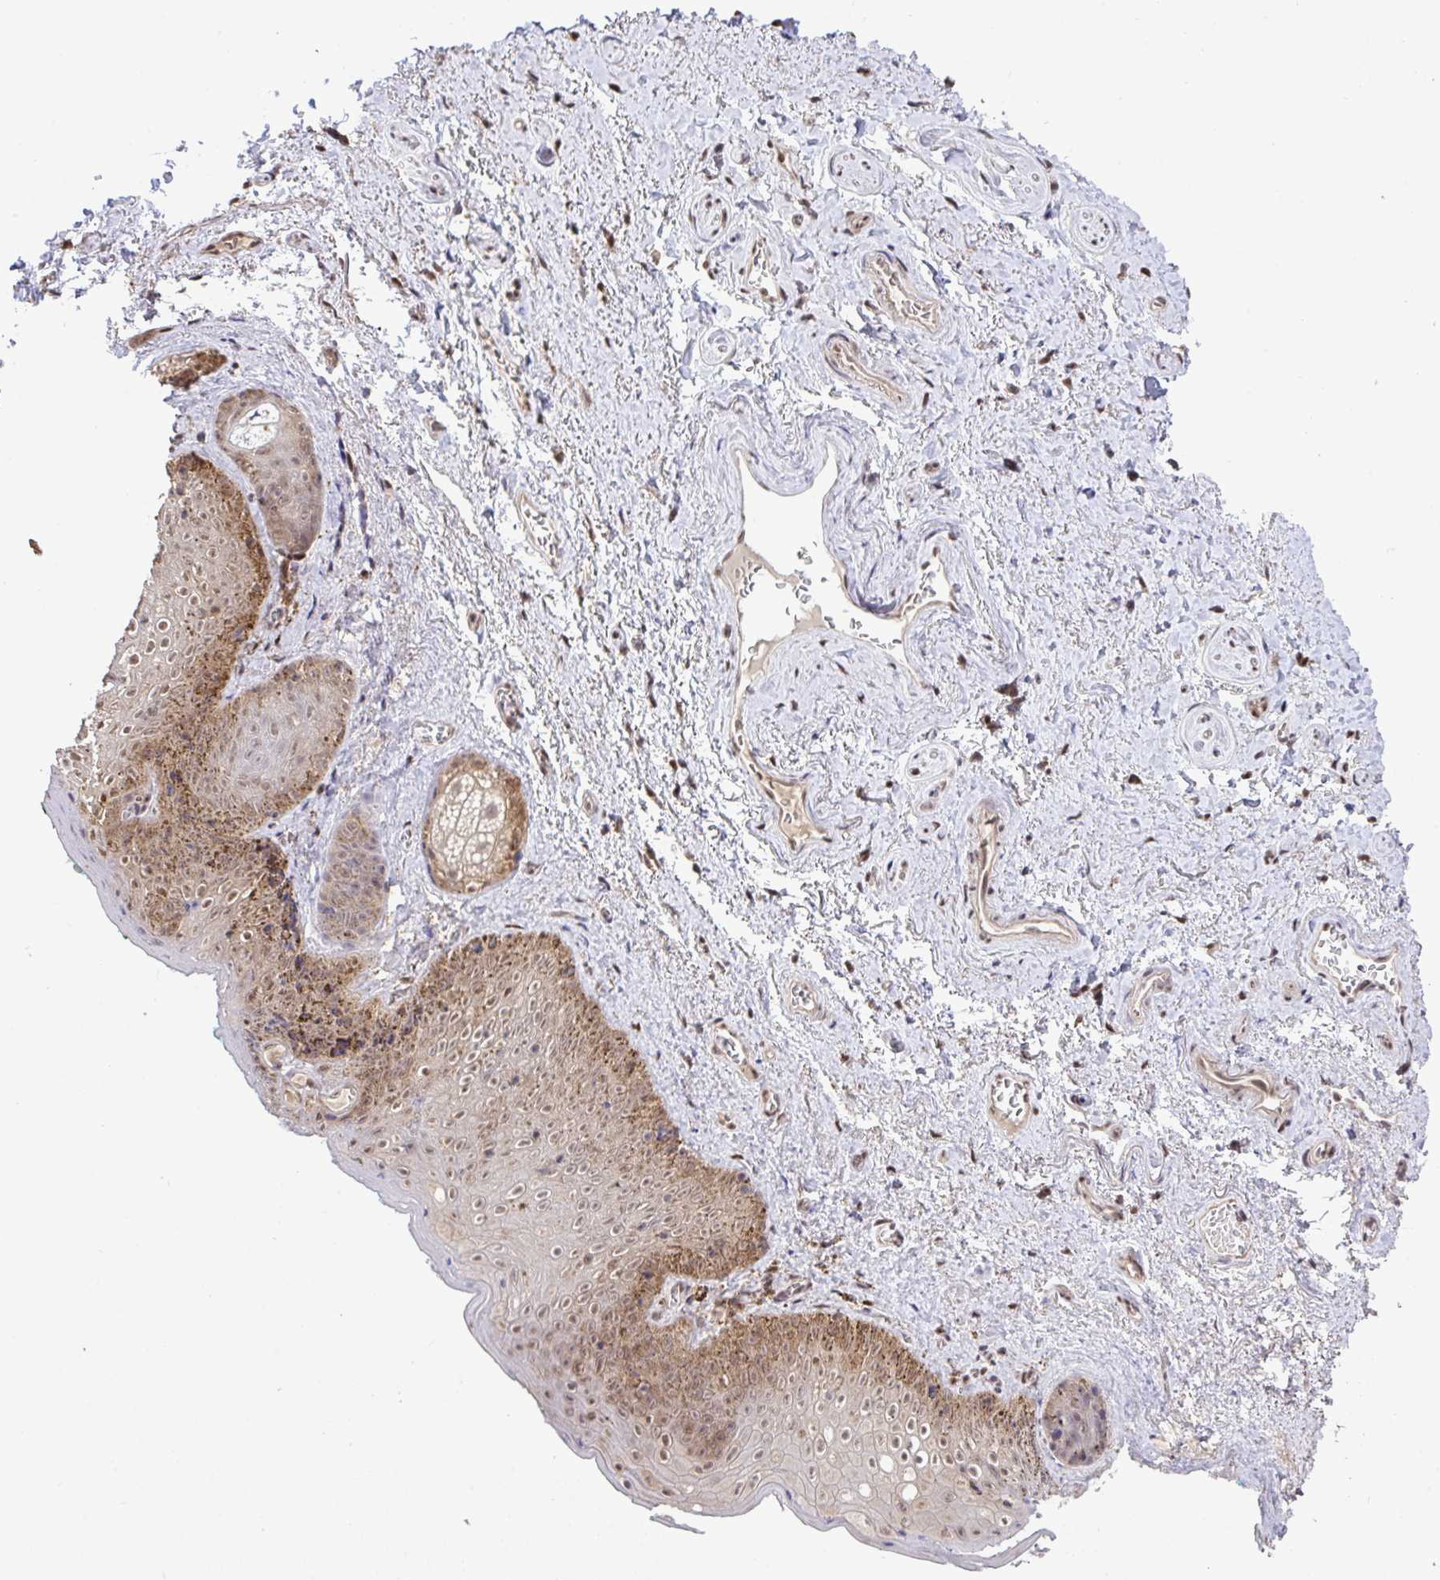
{"staining": {"intensity": "moderate", "quantity": ">75%", "location": "cytoplasmic/membranous,nuclear"}, "tissue": "vagina", "cell_type": "Squamous epithelial cells", "image_type": "normal", "snomed": [{"axis": "morphology", "description": "Normal tissue, NOS"}, {"axis": "topography", "description": "Vulva"}, {"axis": "topography", "description": "Vagina"}, {"axis": "topography", "description": "Peripheral nerve tissue"}], "caption": "Protein analysis of unremarkable vagina demonstrates moderate cytoplasmic/membranous,nuclear expression in about >75% of squamous epithelial cells.", "gene": "C12orf57", "patient": {"sex": "female", "age": 66}}